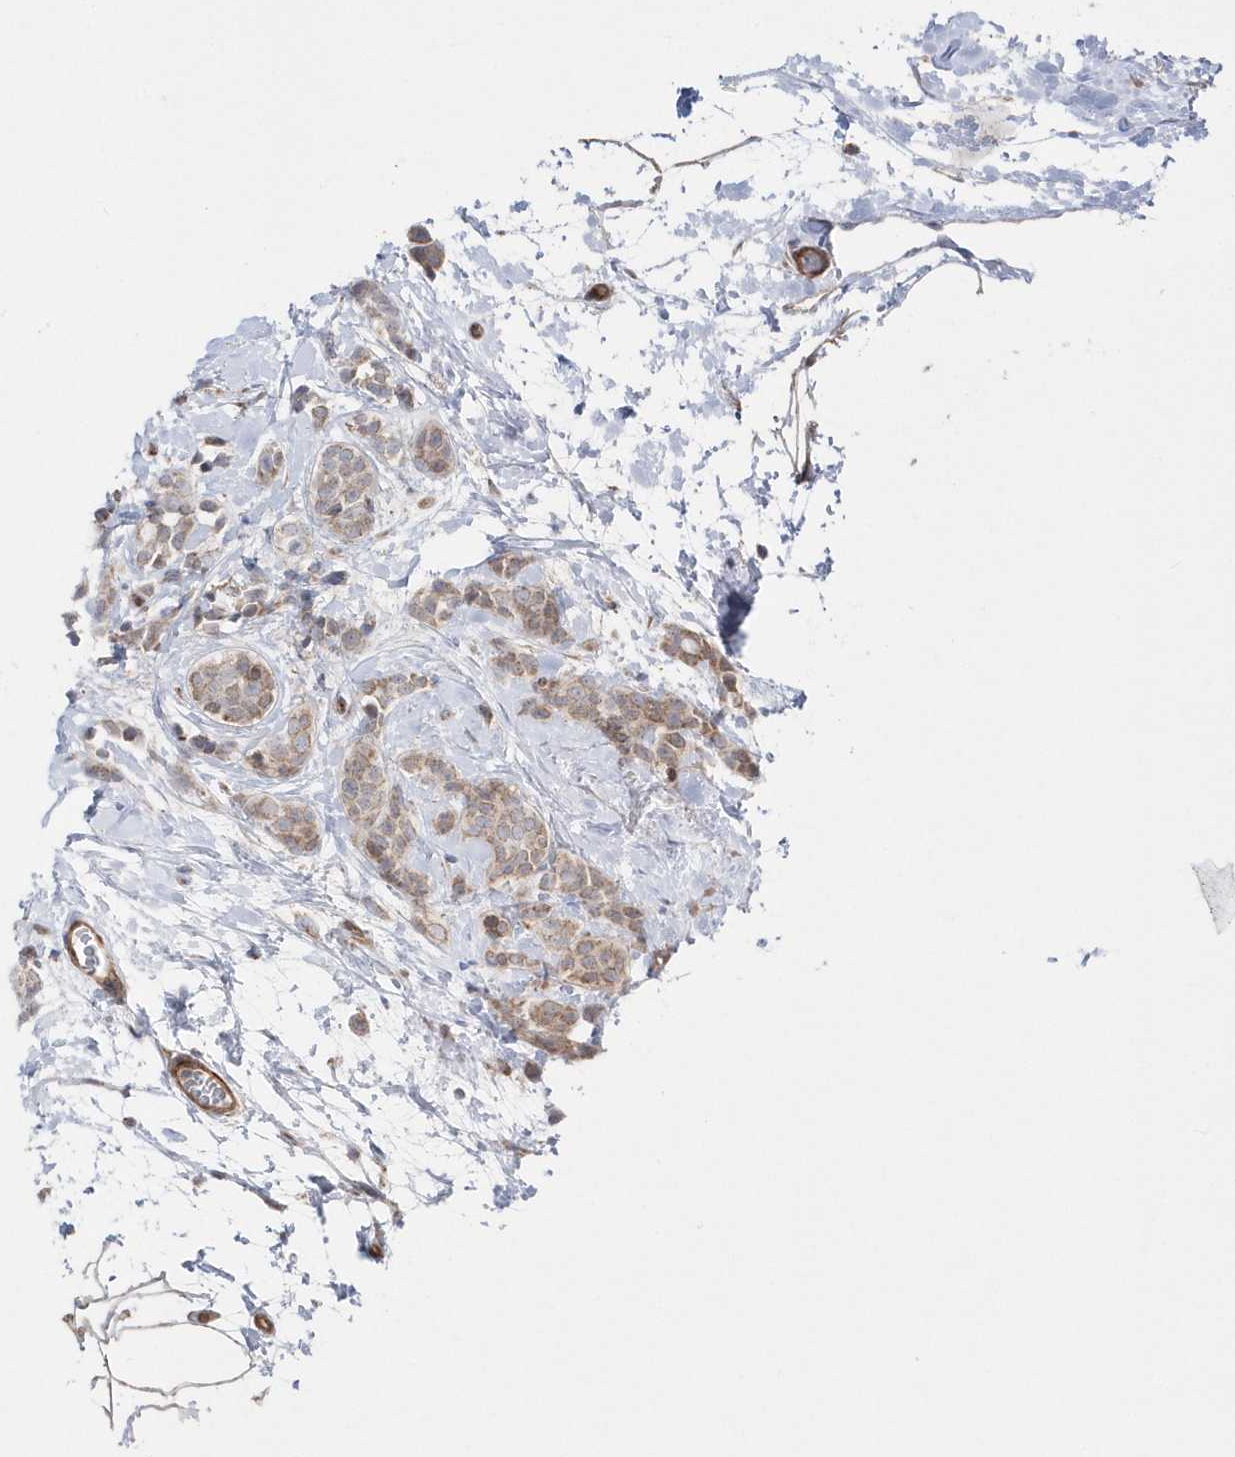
{"staining": {"intensity": "moderate", "quantity": ">75%", "location": "cytoplasmic/membranous"}, "tissue": "breast cancer", "cell_type": "Tumor cells", "image_type": "cancer", "snomed": [{"axis": "morphology", "description": "Lobular carcinoma, in situ"}, {"axis": "morphology", "description": "Lobular carcinoma"}, {"axis": "topography", "description": "Breast"}], "caption": "A brown stain labels moderate cytoplasmic/membranous expression of a protein in human breast cancer tumor cells.", "gene": "OPA1", "patient": {"sex": "female", "age": 41}}